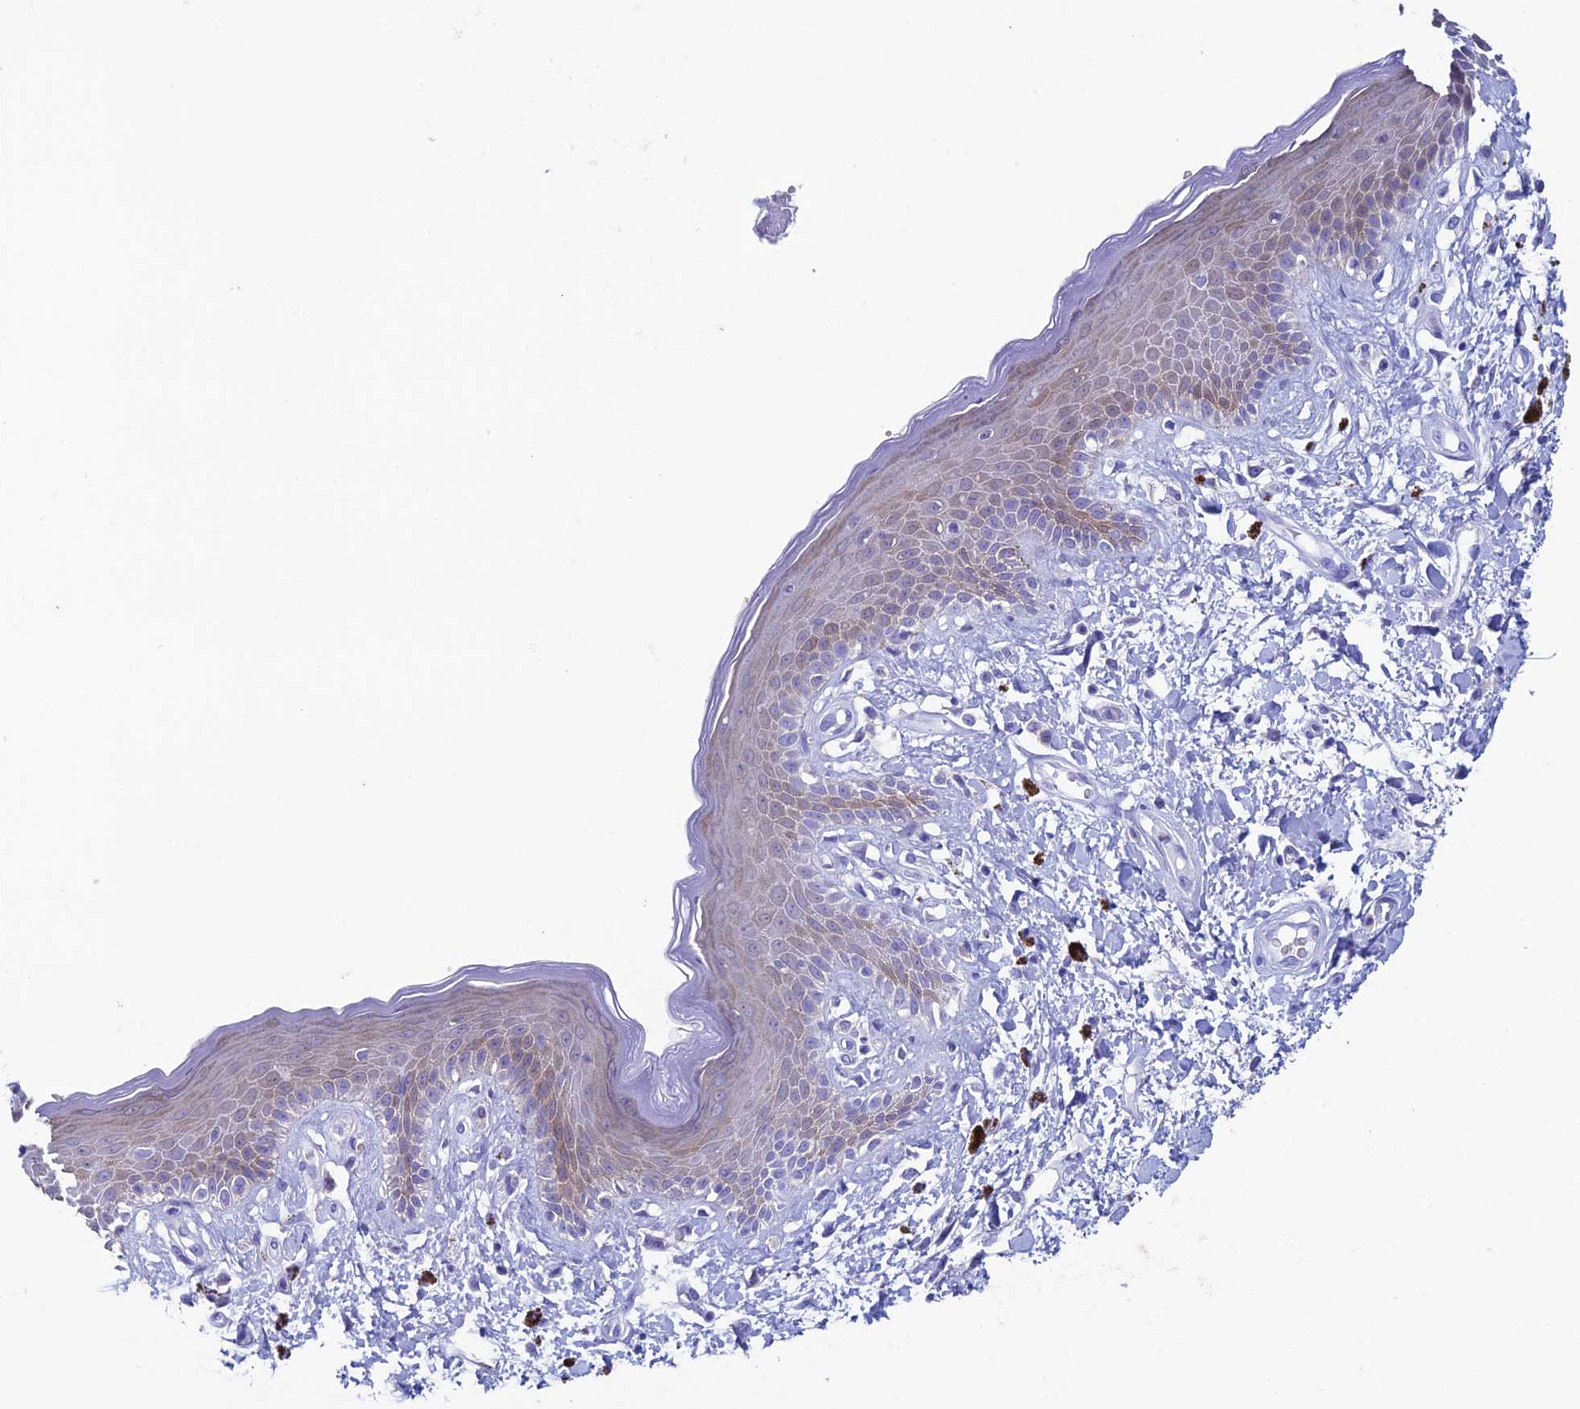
{"staining": {"intensity": "weak", "quantity": "25%-75%", "location": "cytoplasmic/membranous"}, "tissue": "skin", "cell_type": "Epidermal cells", "image_type": "normal", "snomed": [{"axis": "morphology", "description": "Normal tissue, NOS"}, {"axis": "topography", "description": "Anal"}], "caption": "Protein staining shows weak cytoplasmic/membranous staining in about 25%-75% of epidermal cells in unremarkable skin.", "gene": "KCNK17", "patient": {"sex": "female", "age": 78}}